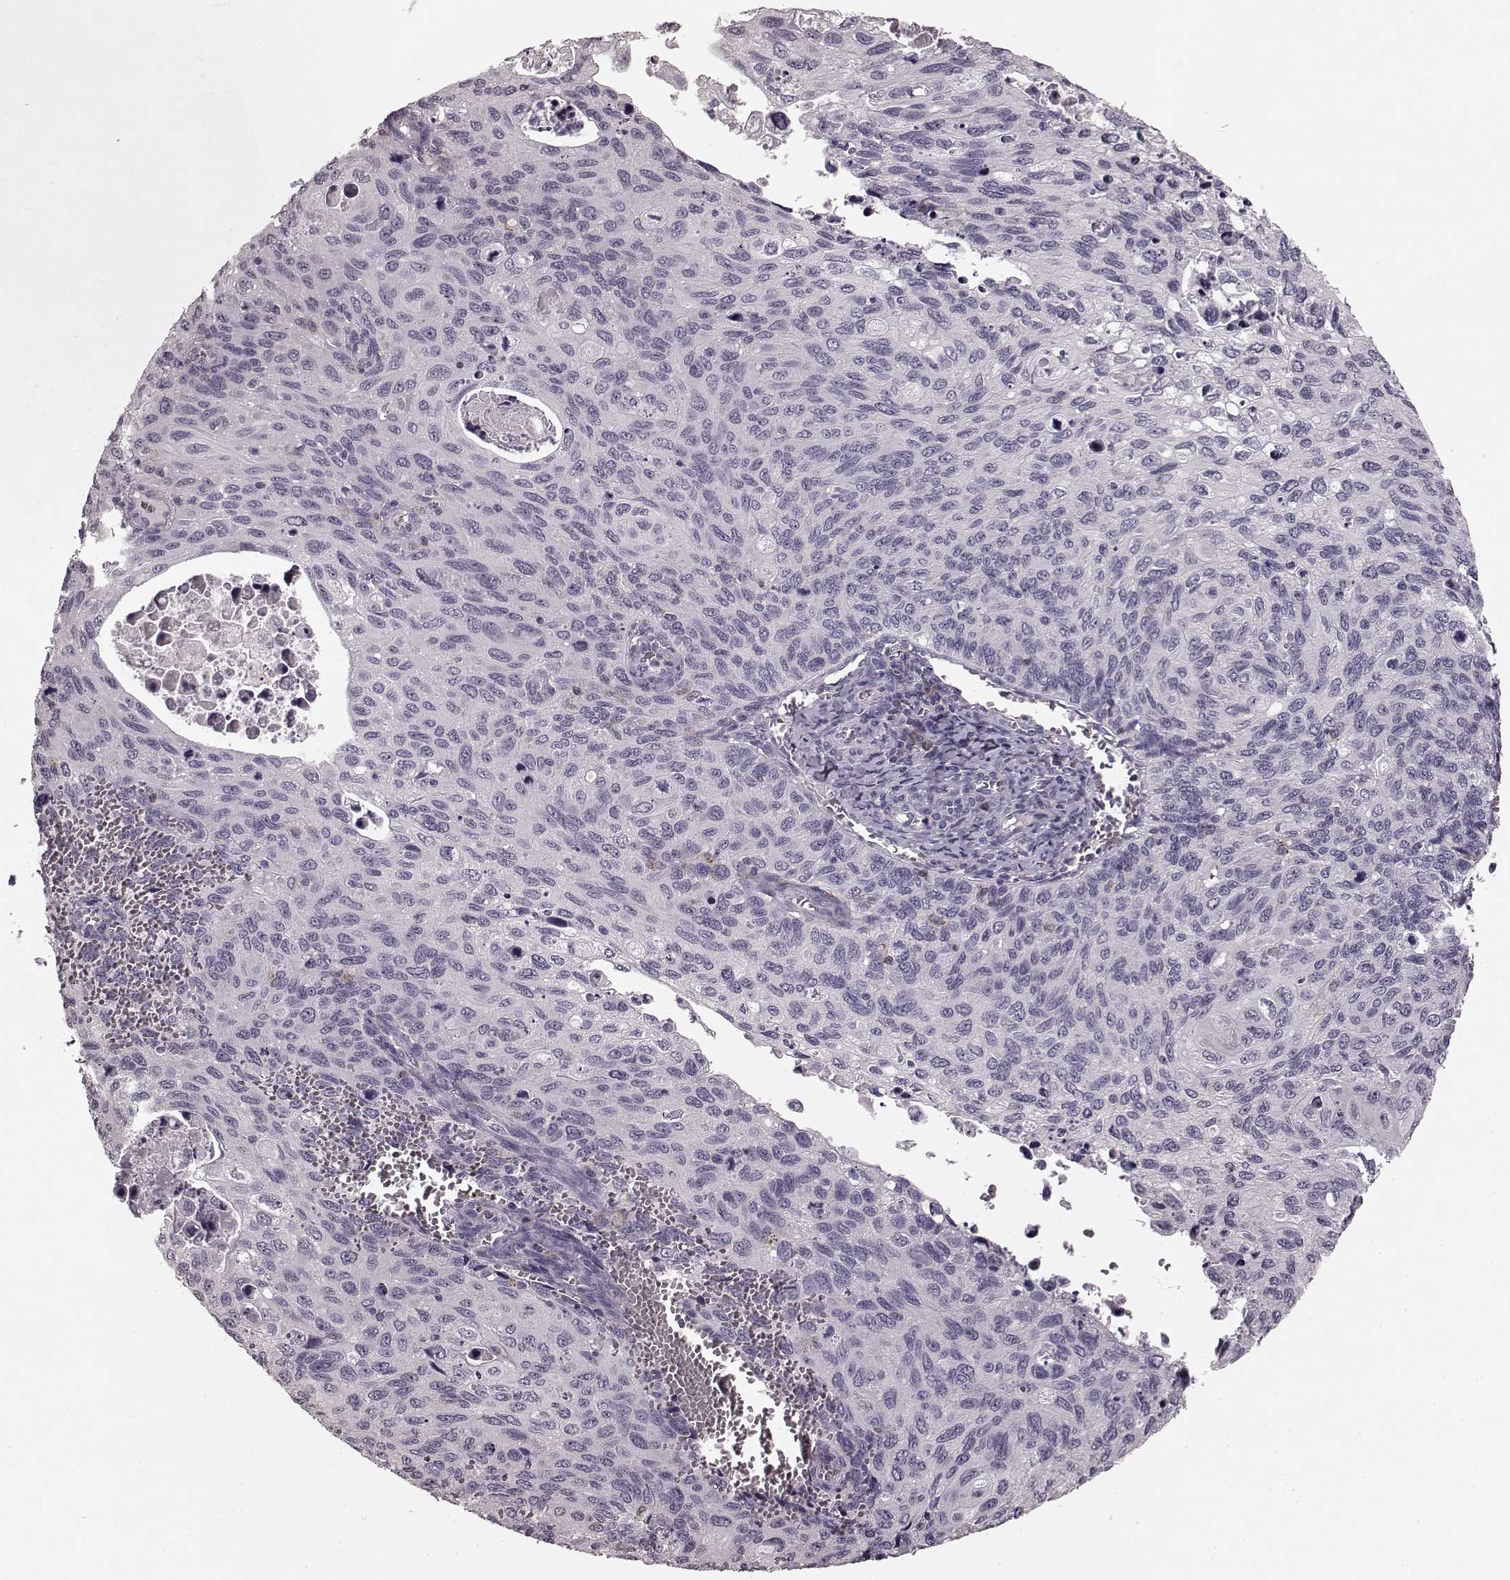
{"staining": {"intensity": "negative", "quantity": "none", "location": "none"}, "tissue": "cervical cancer", "cell_type": "Tumor cells", "image_type": "cancer", "snomed": [{"axis": "morphology", "description": "Squamous cell carcinoma, NOS"}, {"axis": "topography", "description": "Cervix"}], "caption": "Cervical cancer (squamous cell carcinoma) stained for a protein using IHC displays no expression tumor cells.", "gene": "CD28", "patient": {"sex": "female", "age": 70}}